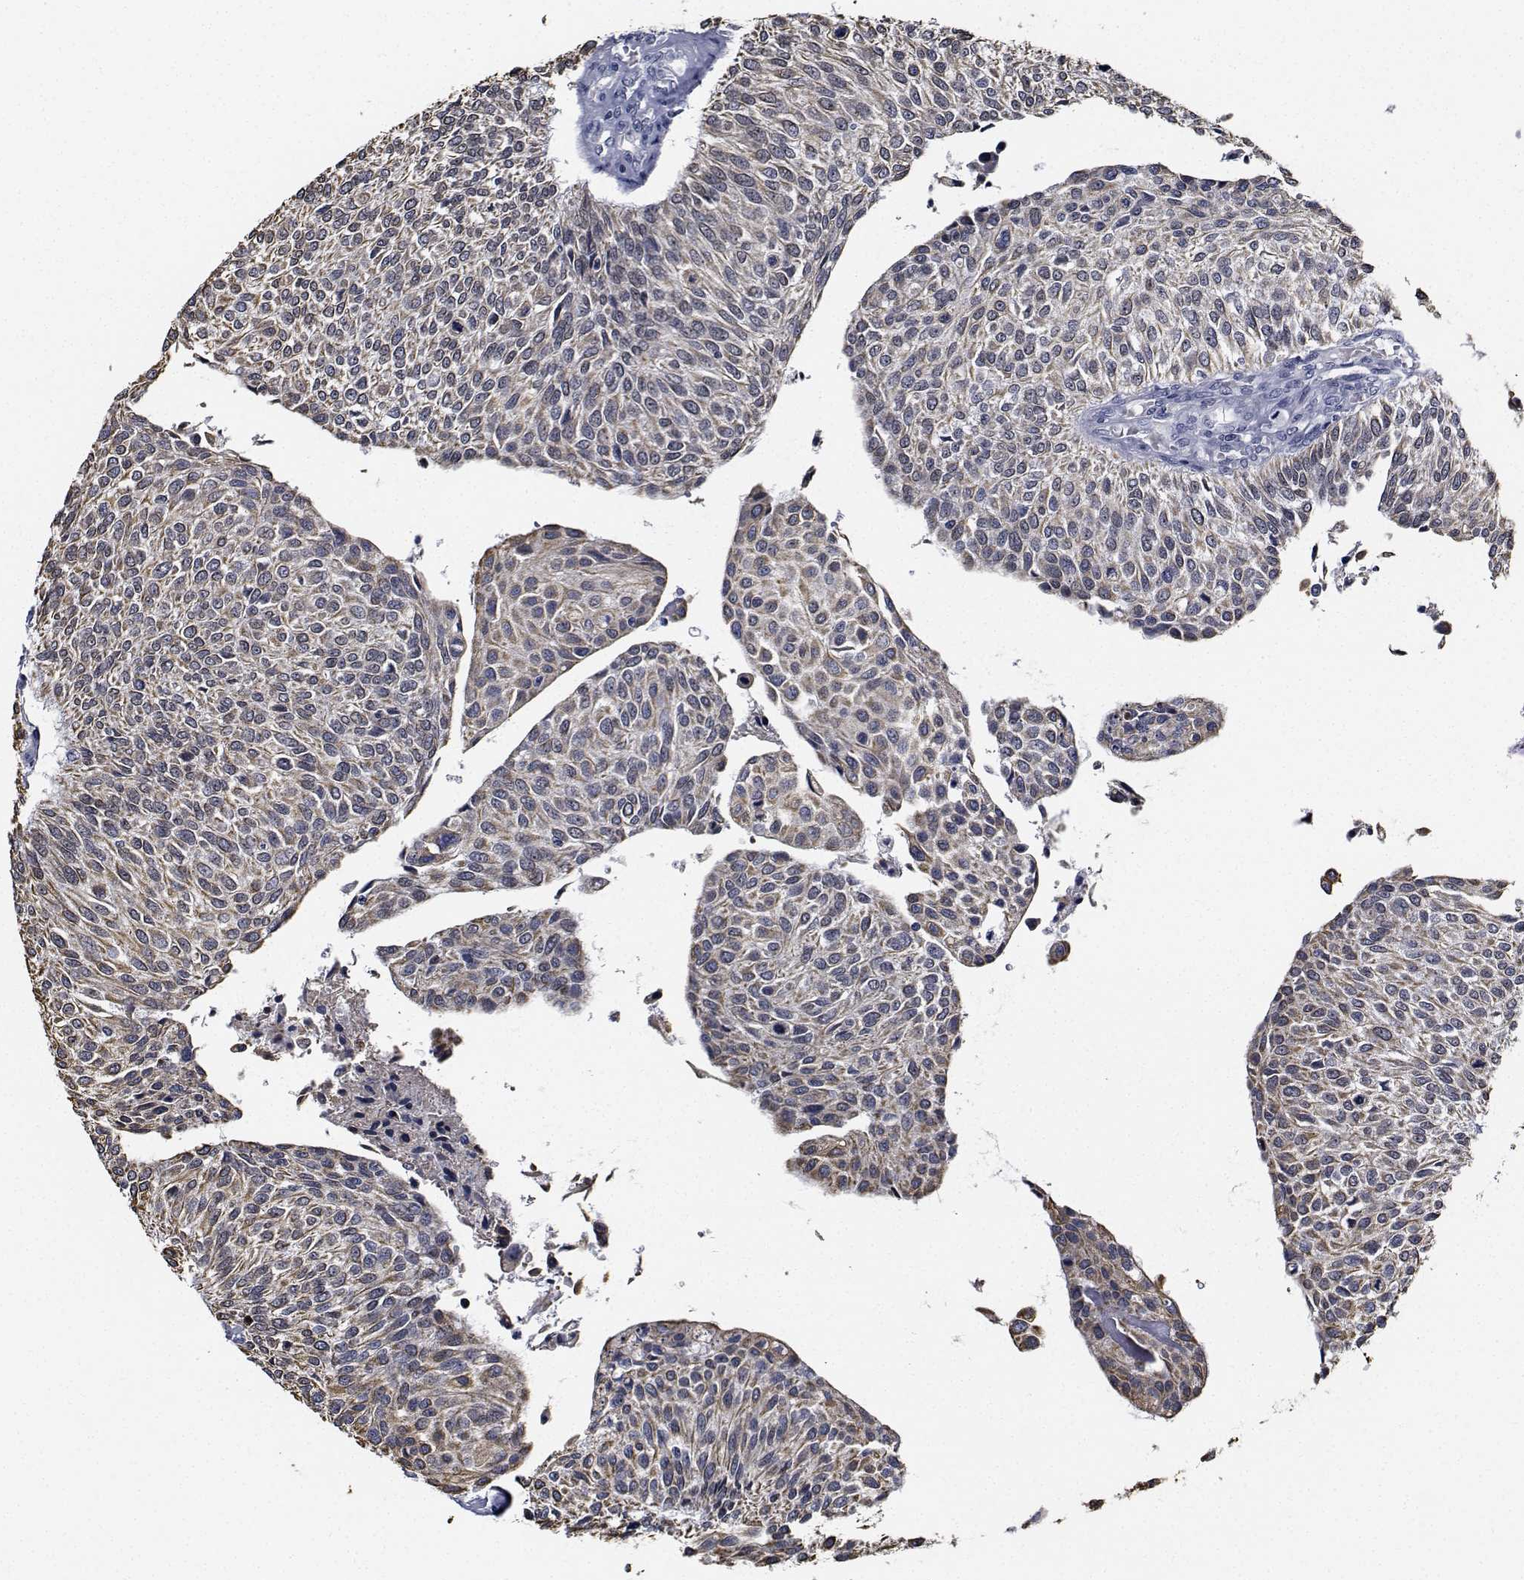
{"staining": {"intensity": "weak", "quantity": "<25%", "location": "cytoplasmic/membranous"}, "tissue": "urothelial cancer", "cell_type": "Tumor cells", "image_type": "cancer", "snomed": [{"axis": "morphology", "description": "Urothelial carcinoma, NOS"}, {"axis": "topography", "description": "Urinary bladder"}], "caption": "This is an IHC photomicrograph of urothelial cancer. There is no staining in tumor cells.", "gene": "NVL", "patient": {"sex": "male", "age": 55}}